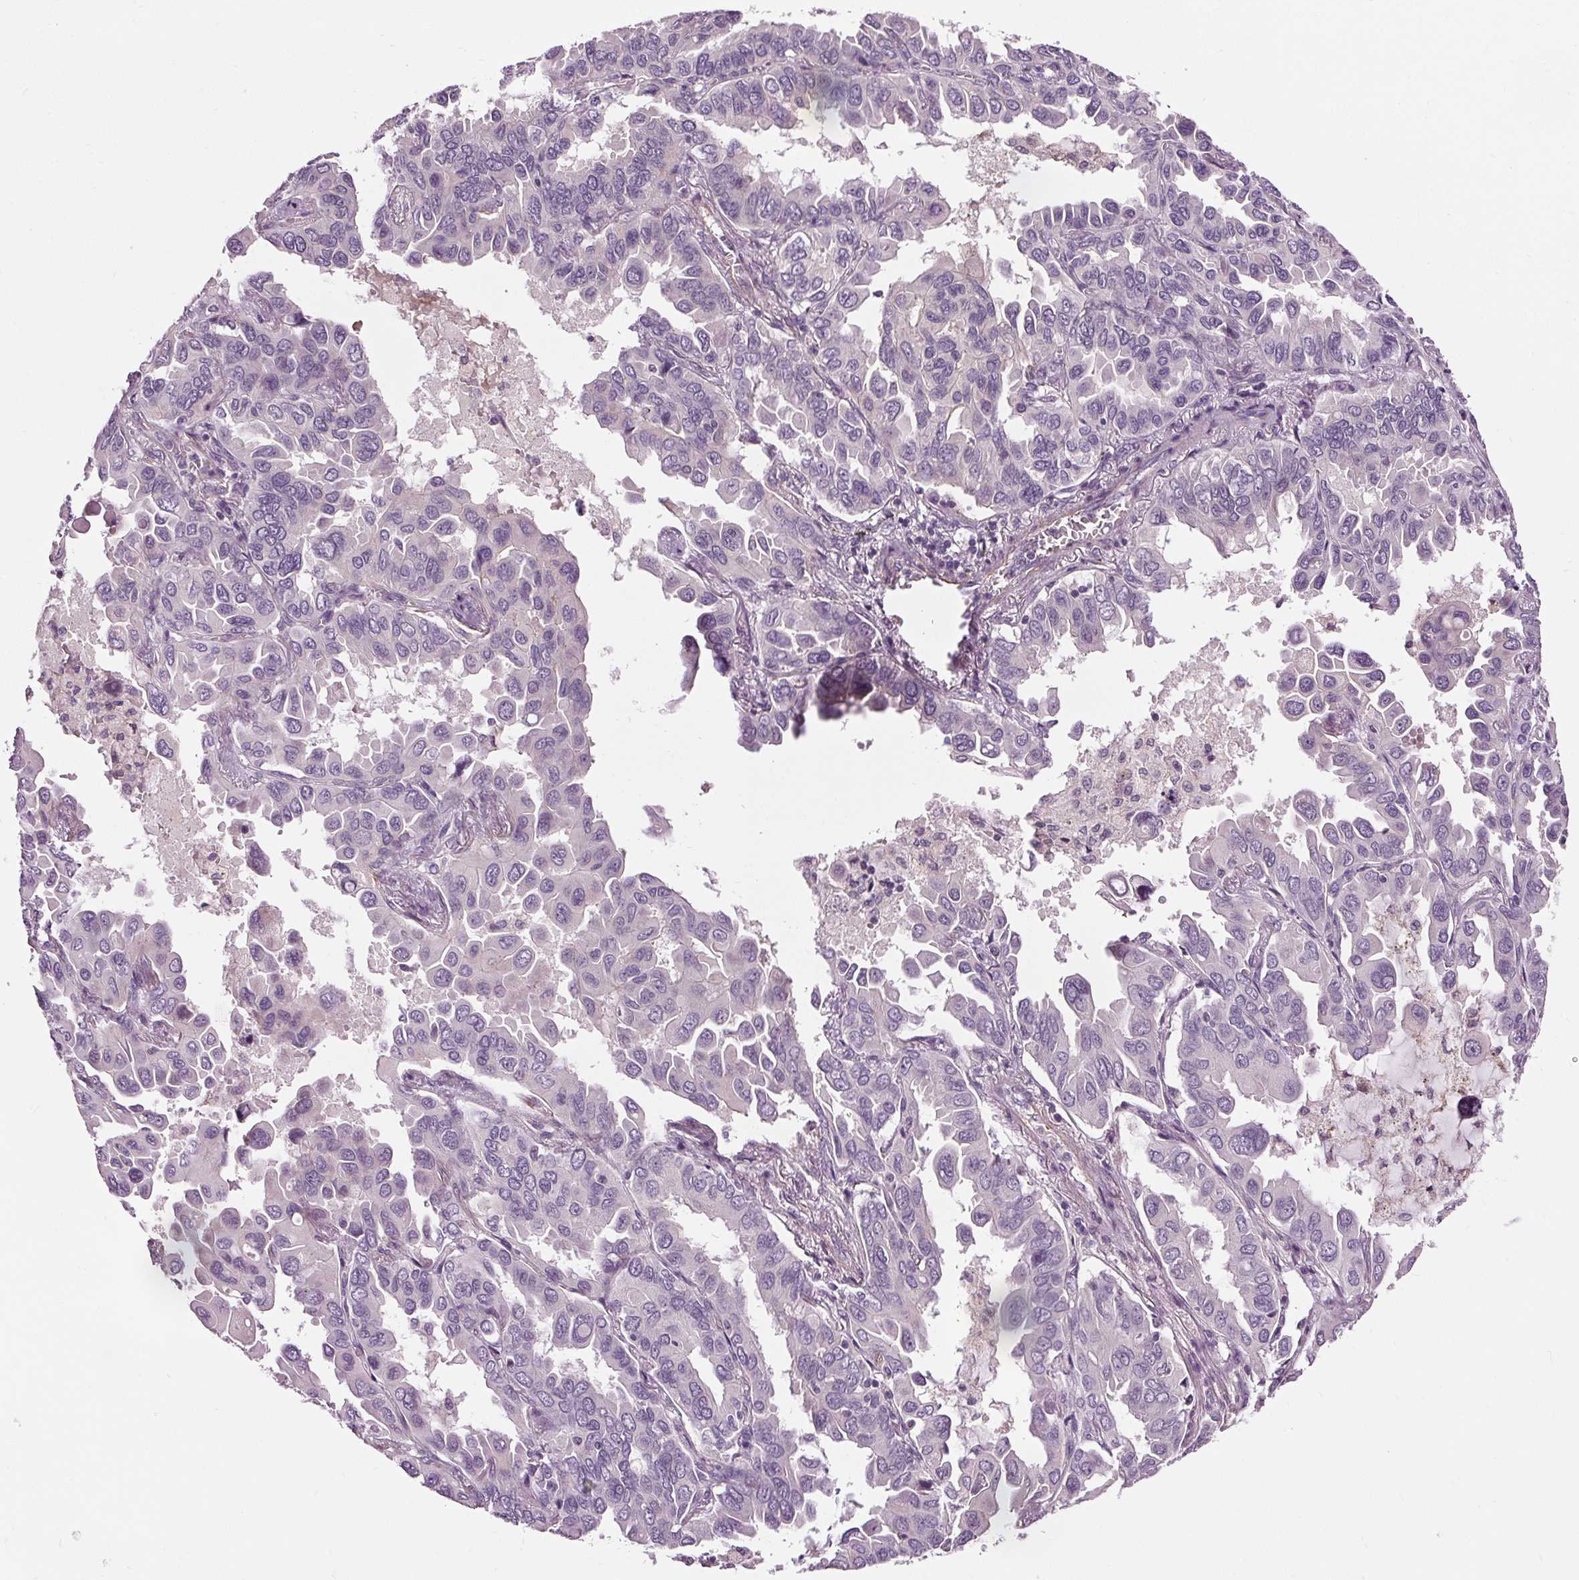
{"staining": {"intensity": "negative", "quantity": "none", "location": "none"}, "tissue": "lung cancer", "cell_type": "Tumor cells", "image_type": "cancer", "snomed": [{"axis": "morphology", "description": "Adenocarcinoma, NOS"}, {"axis": "topography", "description": "Lung"}], "caption": "This is an immunohistochemistry image of human lung cancer (adenocarcinoma). There is no positivity in tumor cells.", "gene": "RASA1", "patient": {"sex": "male", "age": 64}}